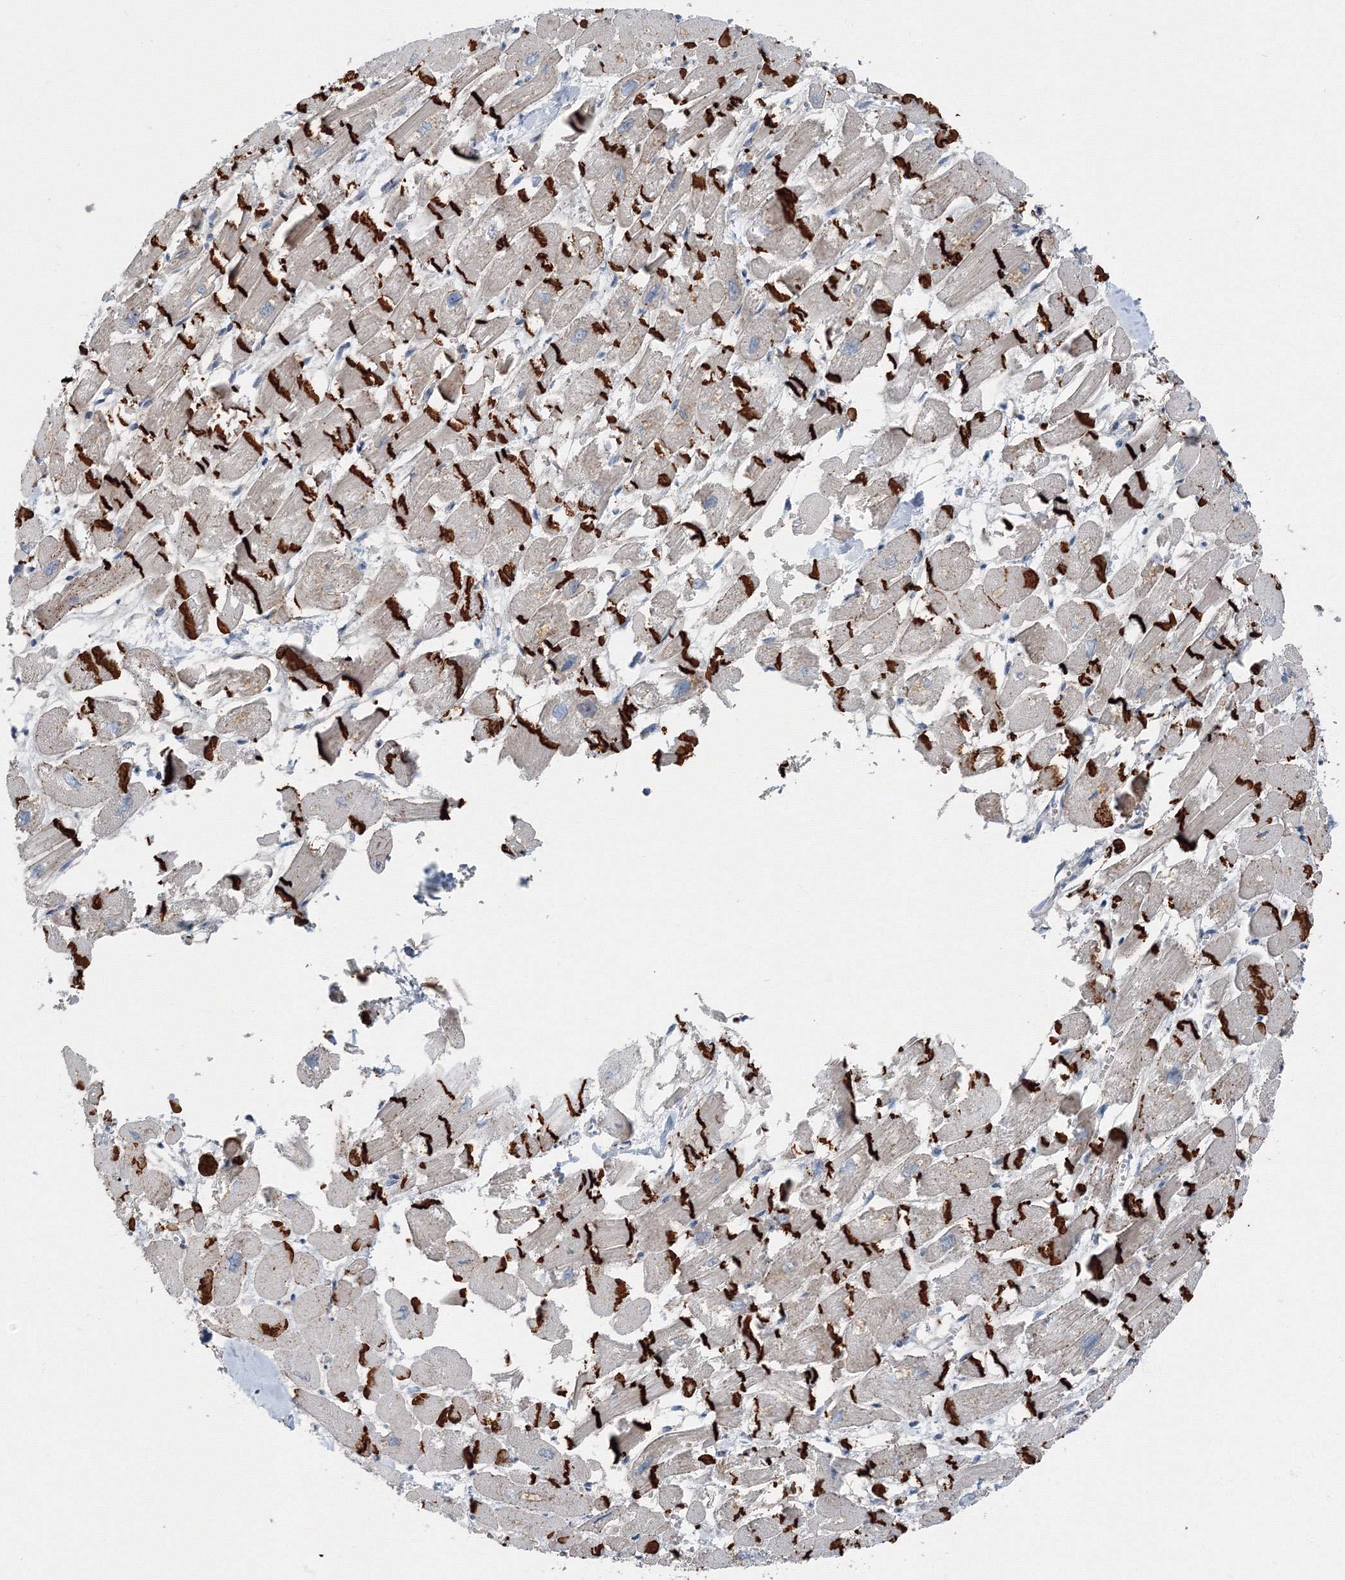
{"staining": {"intensity": "strong", "quantity": ">75%", "location": "cytoplasmic/membranous"}, "tissue": "heart muscle", "cell_type": "Cardiomyocytes", "image_type": "normal", "snomed": [{"axis": "morphology", "description": "Normal tissue, NOS"}, {"axis": "topography", "description": "Heart"}], "caption": "IHC of benign human heart muscle exhibits high levels of strong cytoplasmic/membranous positivity in about >75% of cardiomyocytes. (Brightfield microscopy of DAB IHC at high magnification).", "gene": "AASDH", "patient": {"sex": "male", "age": 54}}